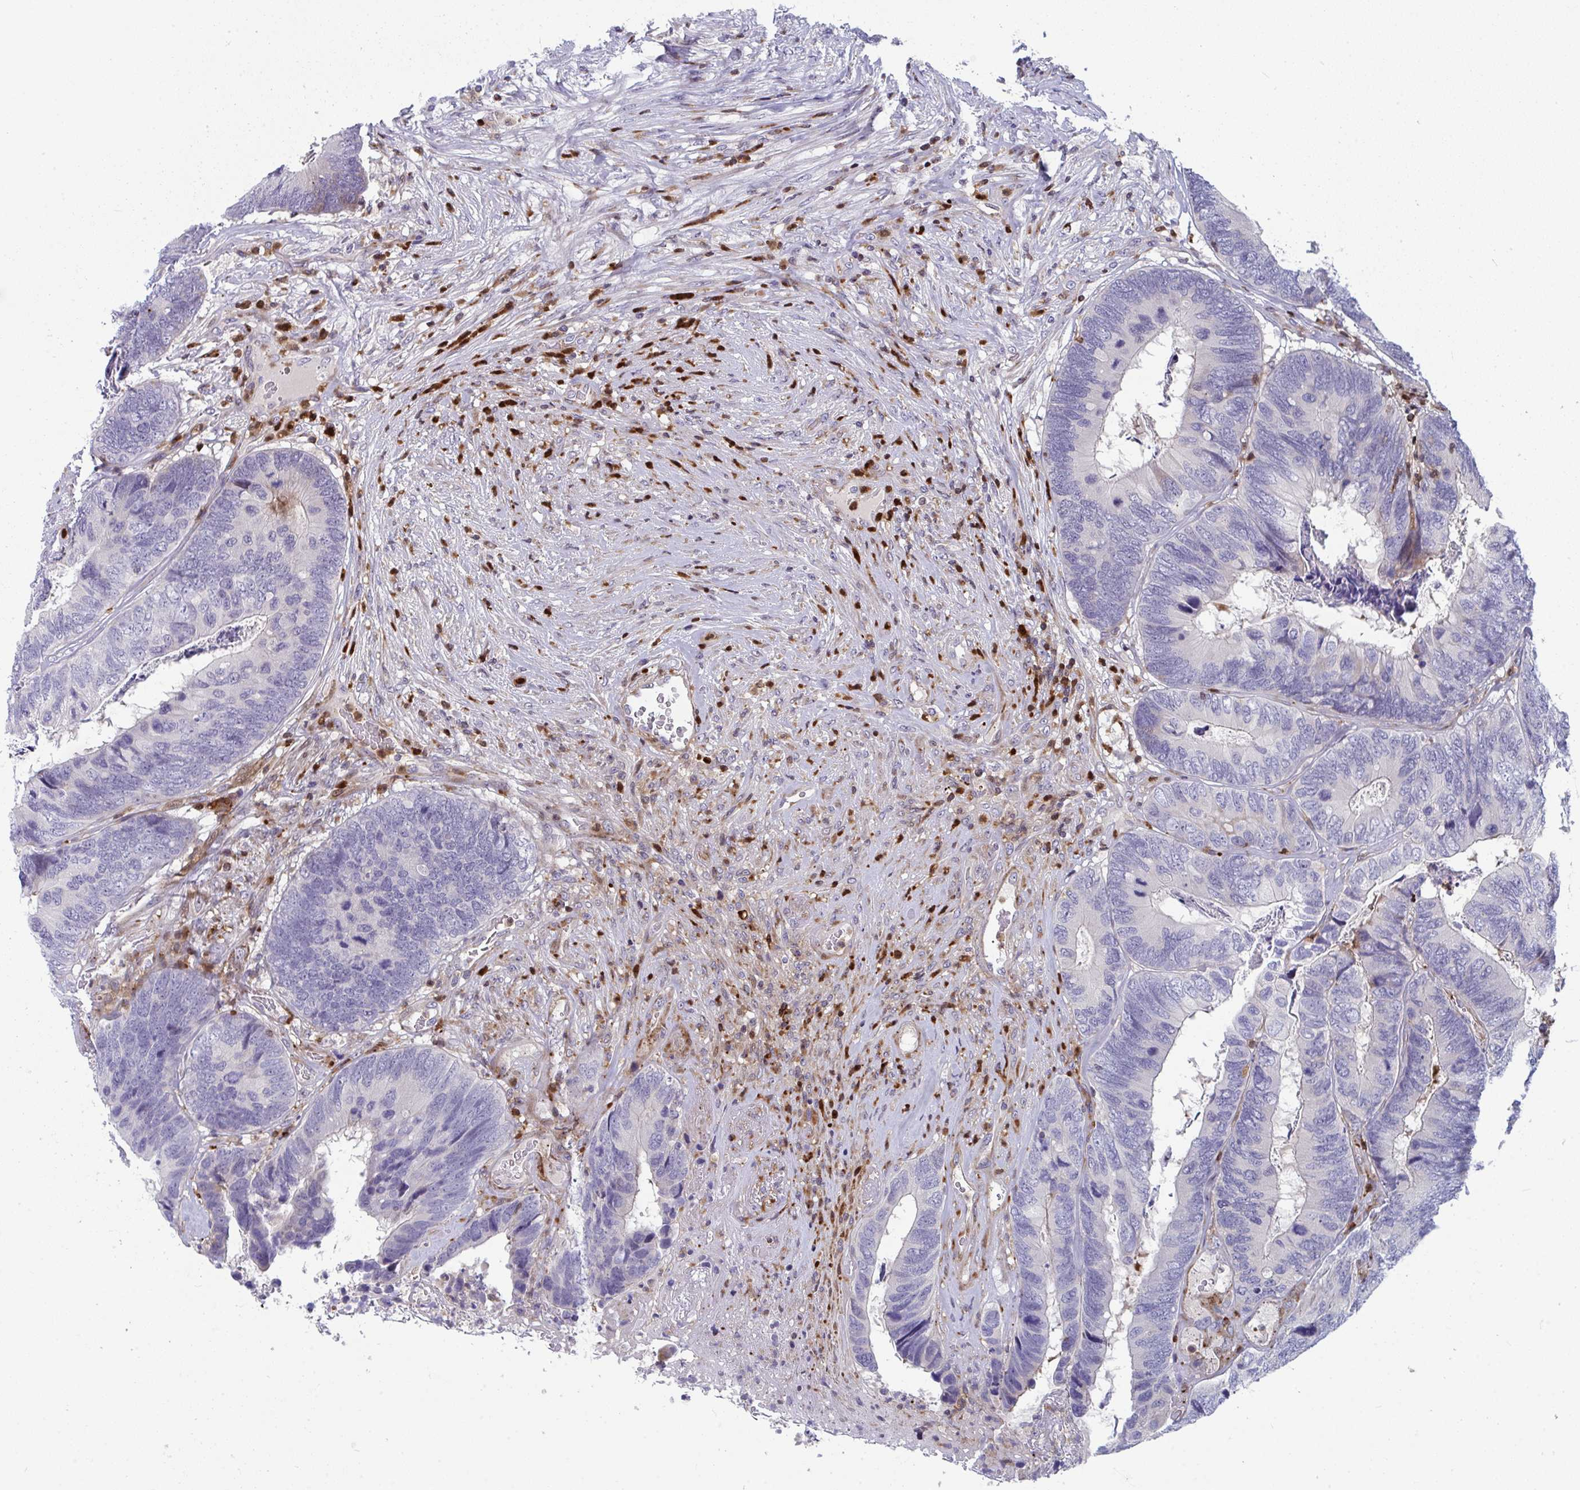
{"staining": {"intensity": "negative", "quantity": "none", "location": "none"}, "tissue": "colorectal cancer", "cell_type": "Tumor cells", "image_type": "cancer", "snomed": [{"axis": "morphology", "description": "Adenocarcinoma, NOS"}, {"axis": "topography", "description": "Colon"}], "caption": "Immunohistochemistry (IHC) of human adenocarcinoma (colorectal) exhibits no staining in tumor cells. (DAB (3,3'-diaminobenzidine) immunohistochemistry (IHC), high magnification).", "gene": "AOC2", "patient": {"sex": "female", "age": 67}}